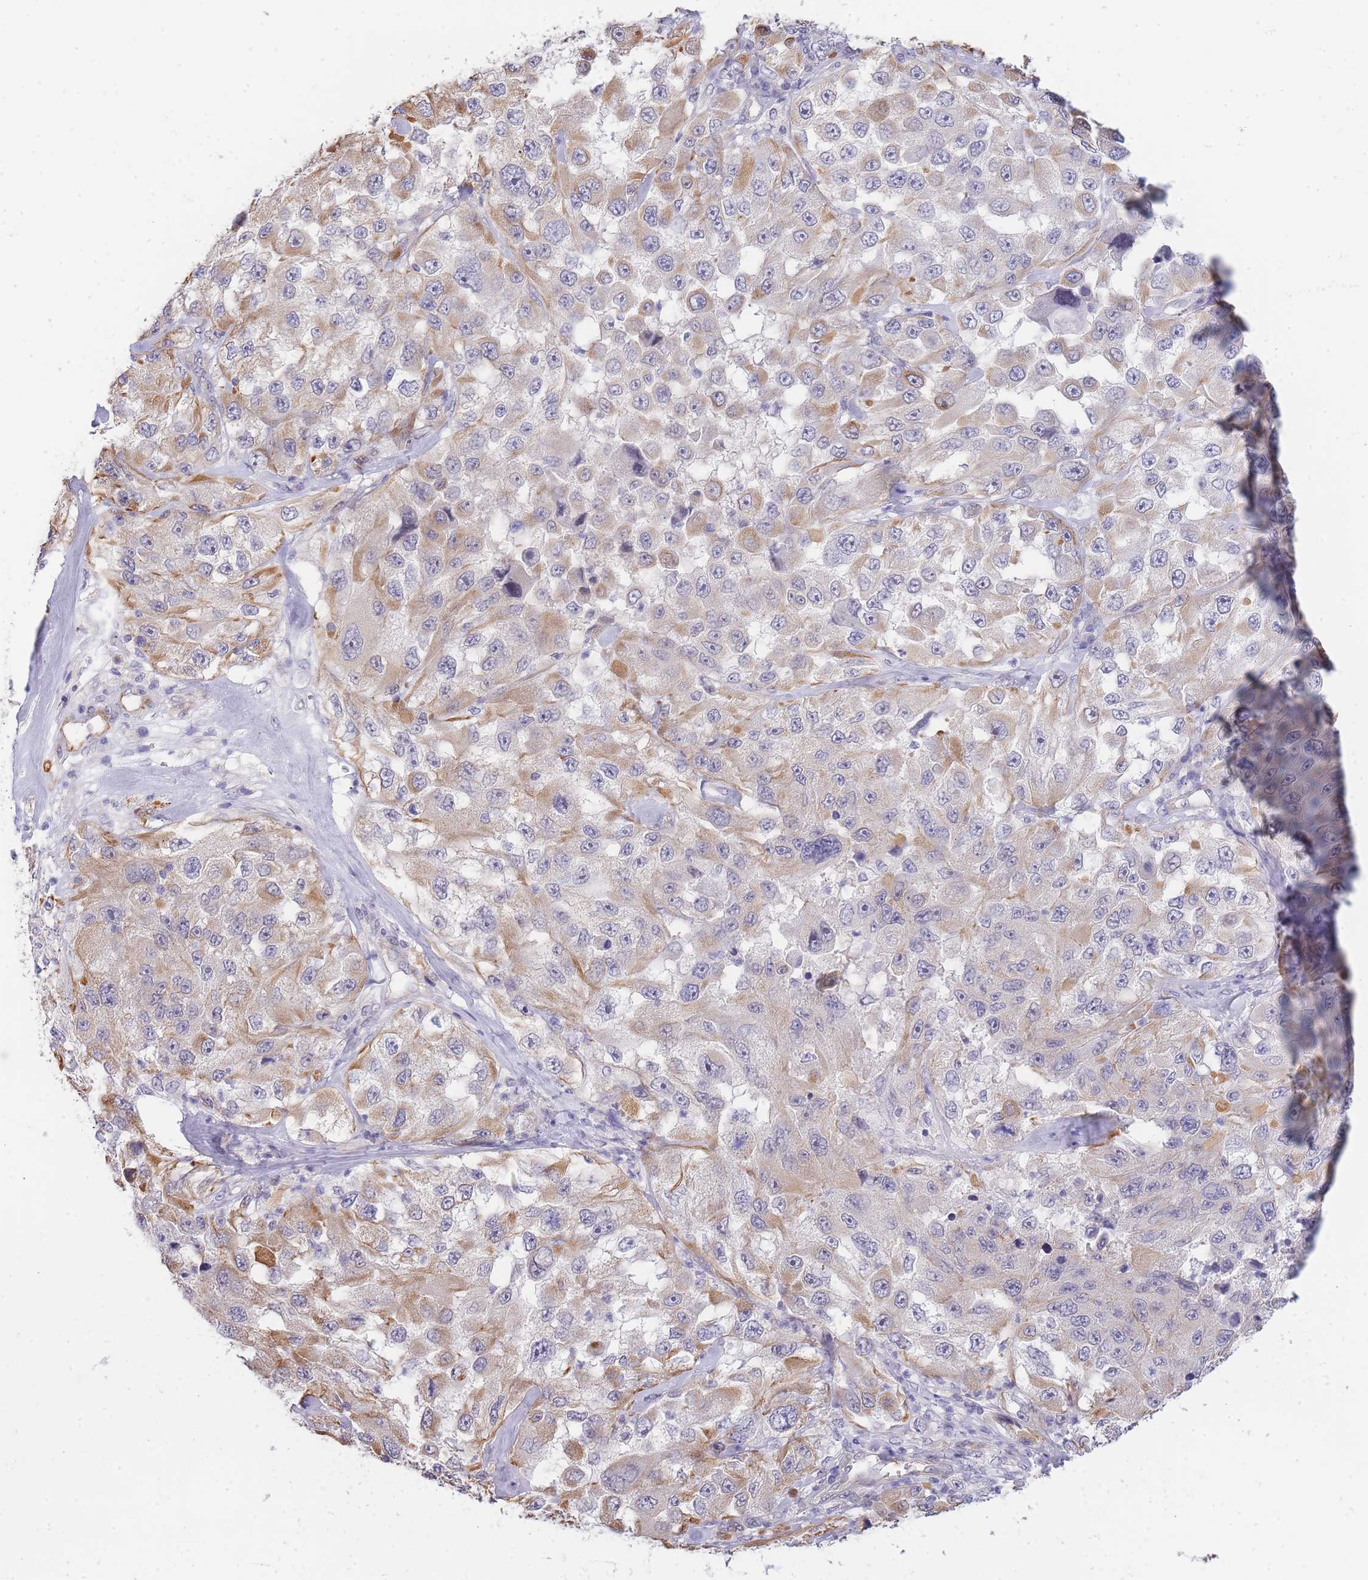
{"staining": {"intensity": "weak", "quantity": "<25%", "location": "cytoplasmic/membranous"}, "tissue": "melanoma", "cell_type": "Tumor cells", "image_type": "cancer", "snomed": [{"axis": "morphology", "description": "Malignant melanoma, Metastatic site"}, {"axis": "topography", "description": "Lymph node"}], "caption": "The image exhibits no staining of tumor cells in malignant melanoma (metastatic site).", "gene": "C19orf25", "patient": {"sex": "male", "age": 62}}